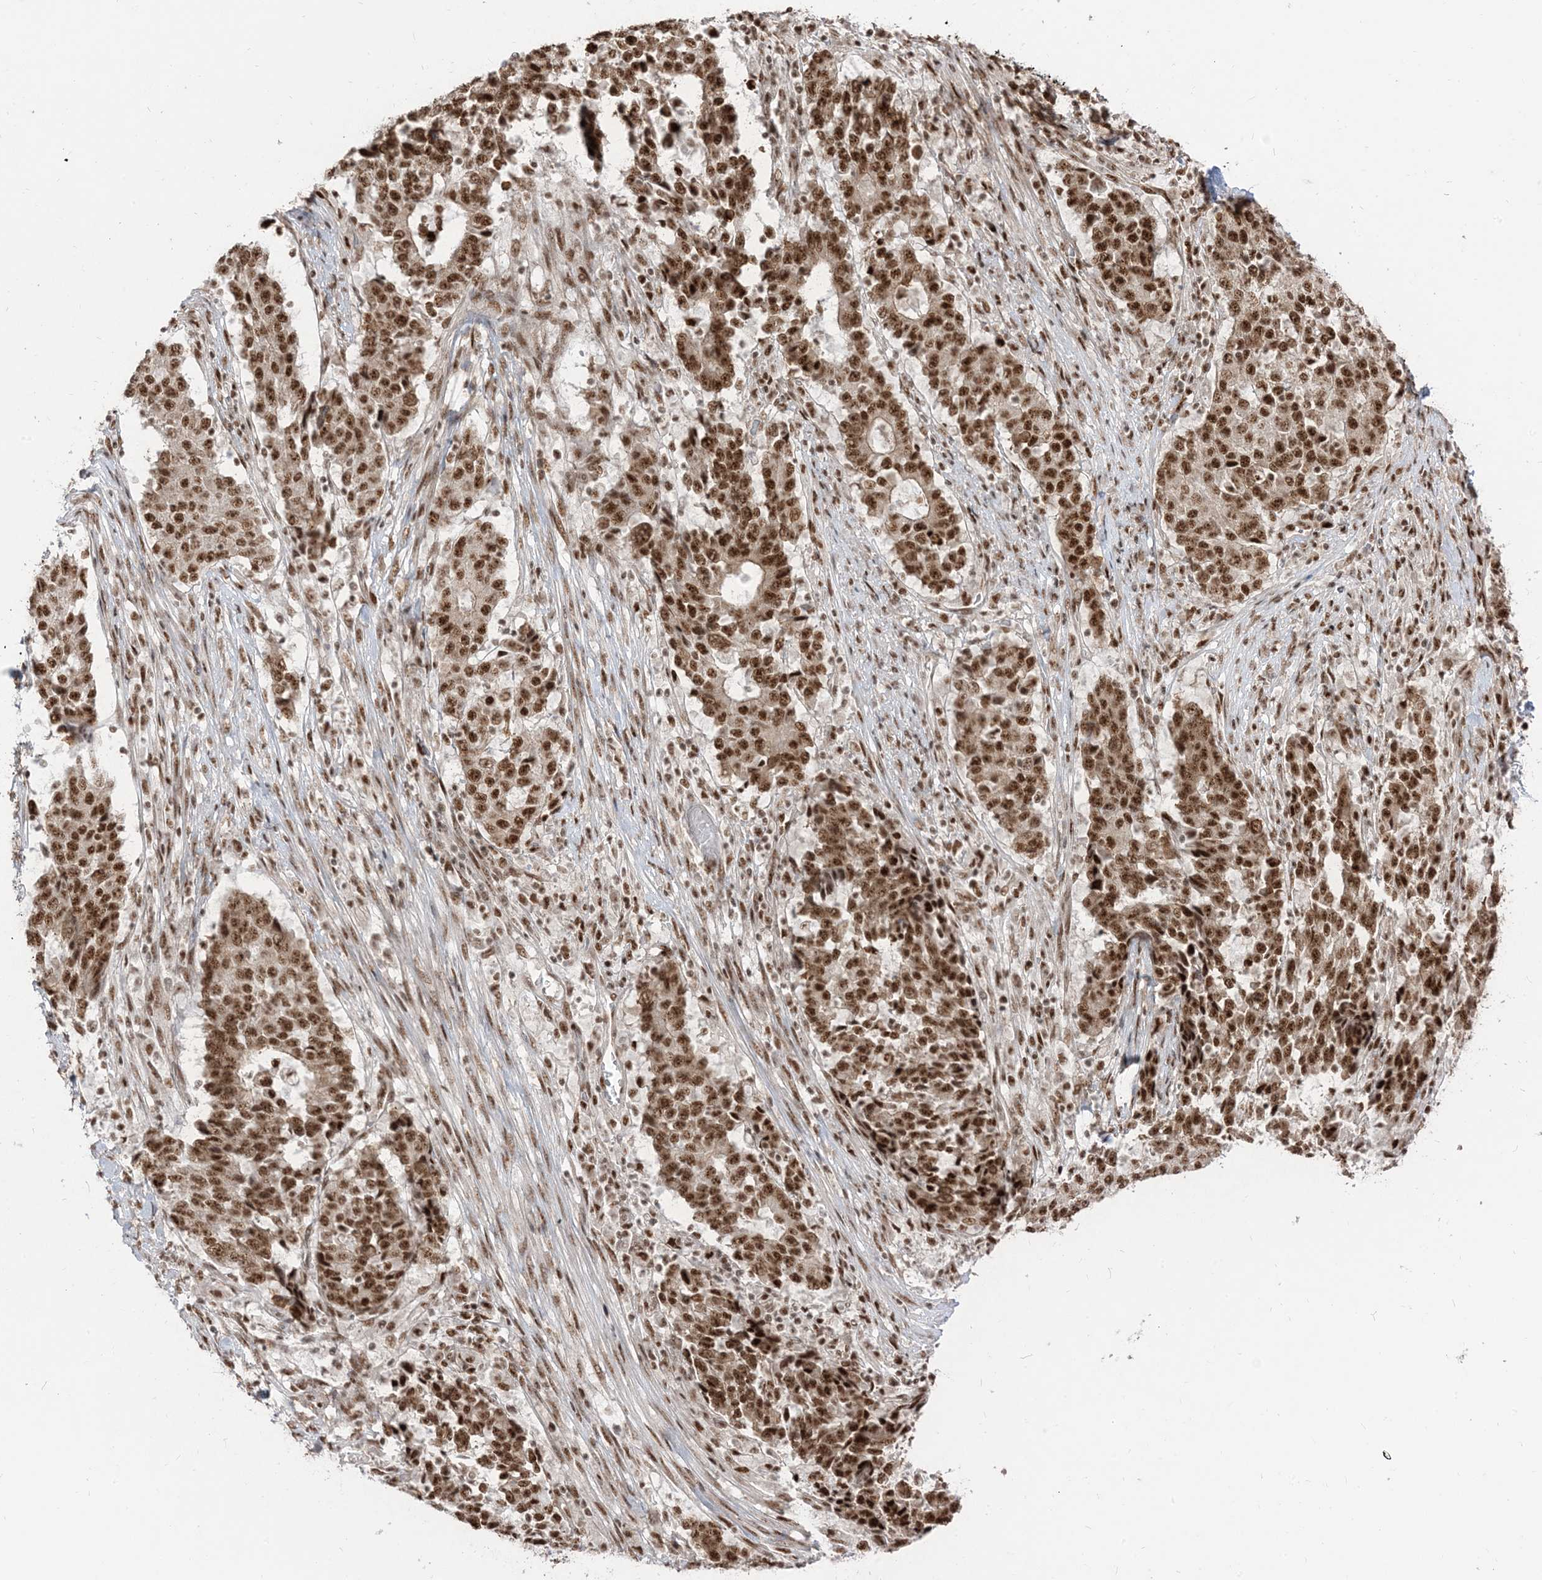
{"staining": {"intensity": "strong", "quantity": ">75%", "location": "nuclear"}, "tissue": "stomach cancer", "cell_type": "Tumor cells", "image_type": "cancer", "snomed": [{"axis": "morphology", "description": "Adenocarcinoma, NOS"}, {"axis": "topography", "description": "Stomach"}], "caption": "Stomach adenocarcinoma stained for a protein shows strong nuclear positivity in tumor cells. (DAB (3,3'-diaminobenzidine) IHC, brown staining for protein, blue staining for nuclei).", "gene": "ARGLU1", "patient": {"sex": "male", "age": 59}}